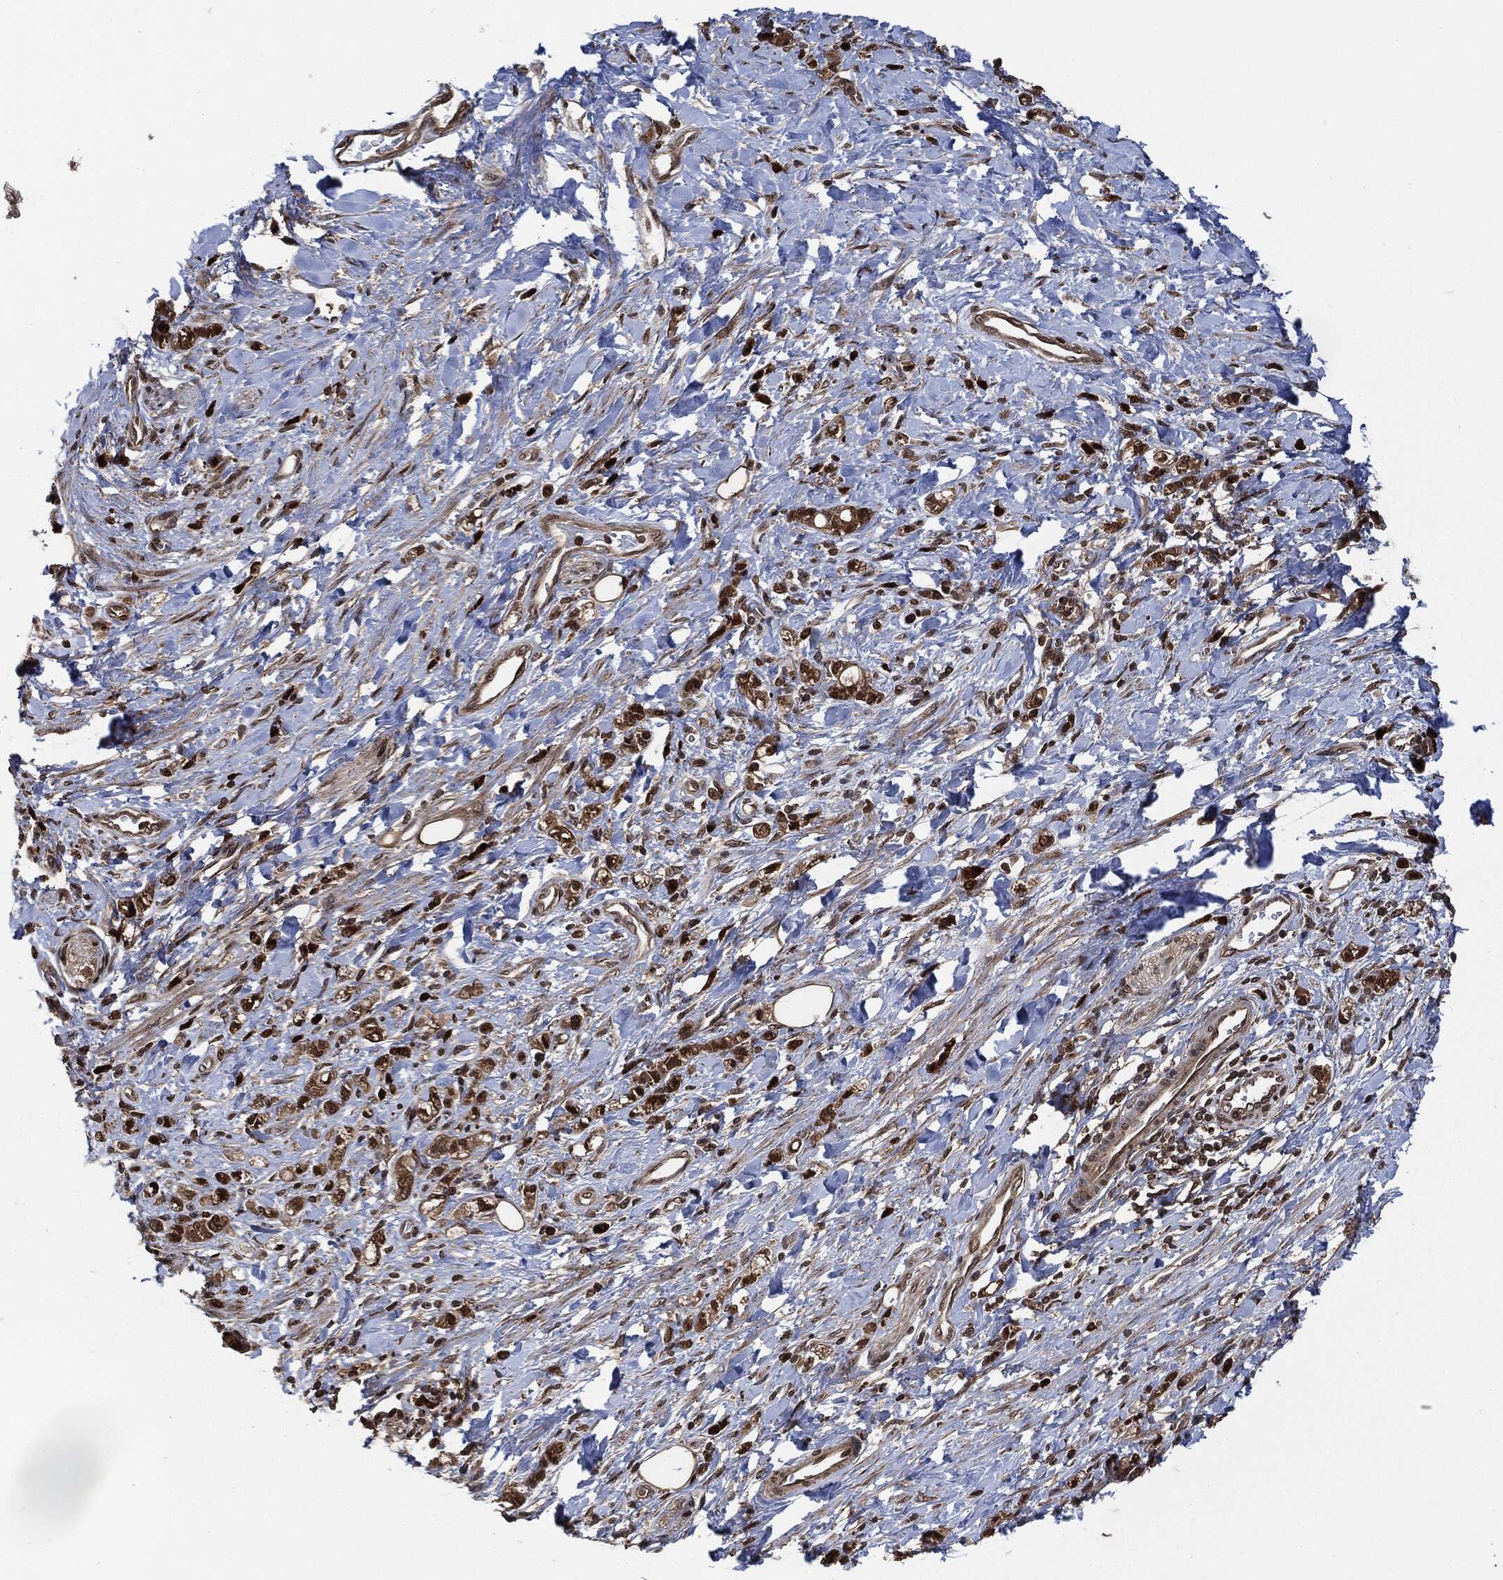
{"staining": {"intensity": "strong", "quantity": ">75%", "location": "cytoplasmic/membranous,nuclear"}, "tissue": "stomach cancer", "cell_type": "Tumor cells", "image_type": "cancer", "snomed": [{"axis": "morphology", "description": "Adenocarcinoma, NOS"}, {"axis": "topography", "description": "Stomach"}], "caption": "Approximately >75% of tumor cells in human stomach adenocarcinoma exhibit strong cytoplasmic/membranous and nuclear protein staining as visualized by brown immunohistochemical staining.", "gene": "CUTA", "patient": {"sex": "male", "age": 77}}